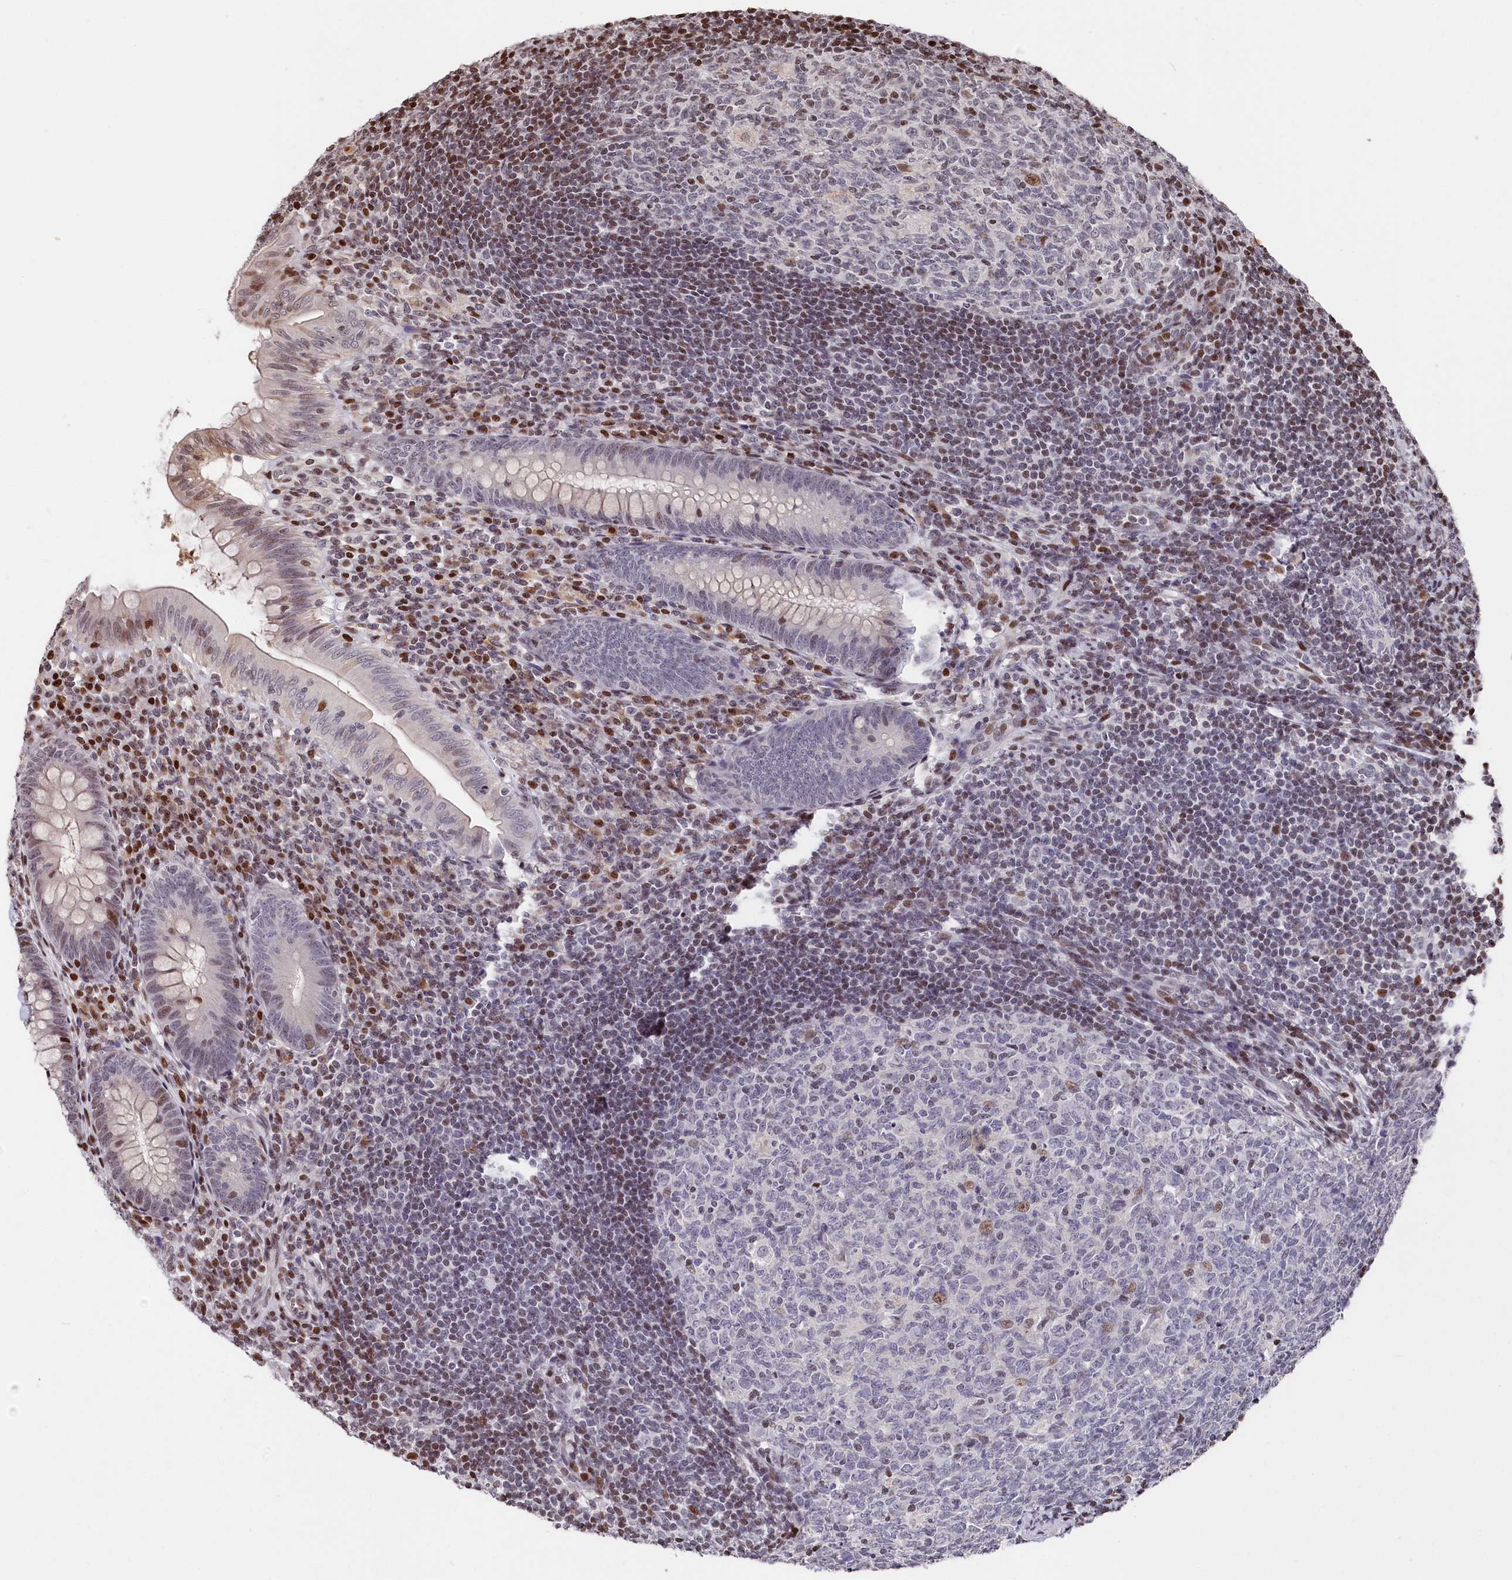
{"staining": {"intensity": "moderate", "quantity": "<25%", "location": "nuclear"}, "tissue": "appendix", "cell_type": "Glandular cells", "image_type": "normal", "snomed": [{"axis": "morphology", "description": "Normal tissue, NOS"}, {"axis": "topography", "description": "Appendix"}], "caption": "Glandular cells reveal moderate nuclear positivity in about <25% of cells in normal appendix.", "gene": "MCF2L2", "patient": {"sex": "male", "age": 14}}